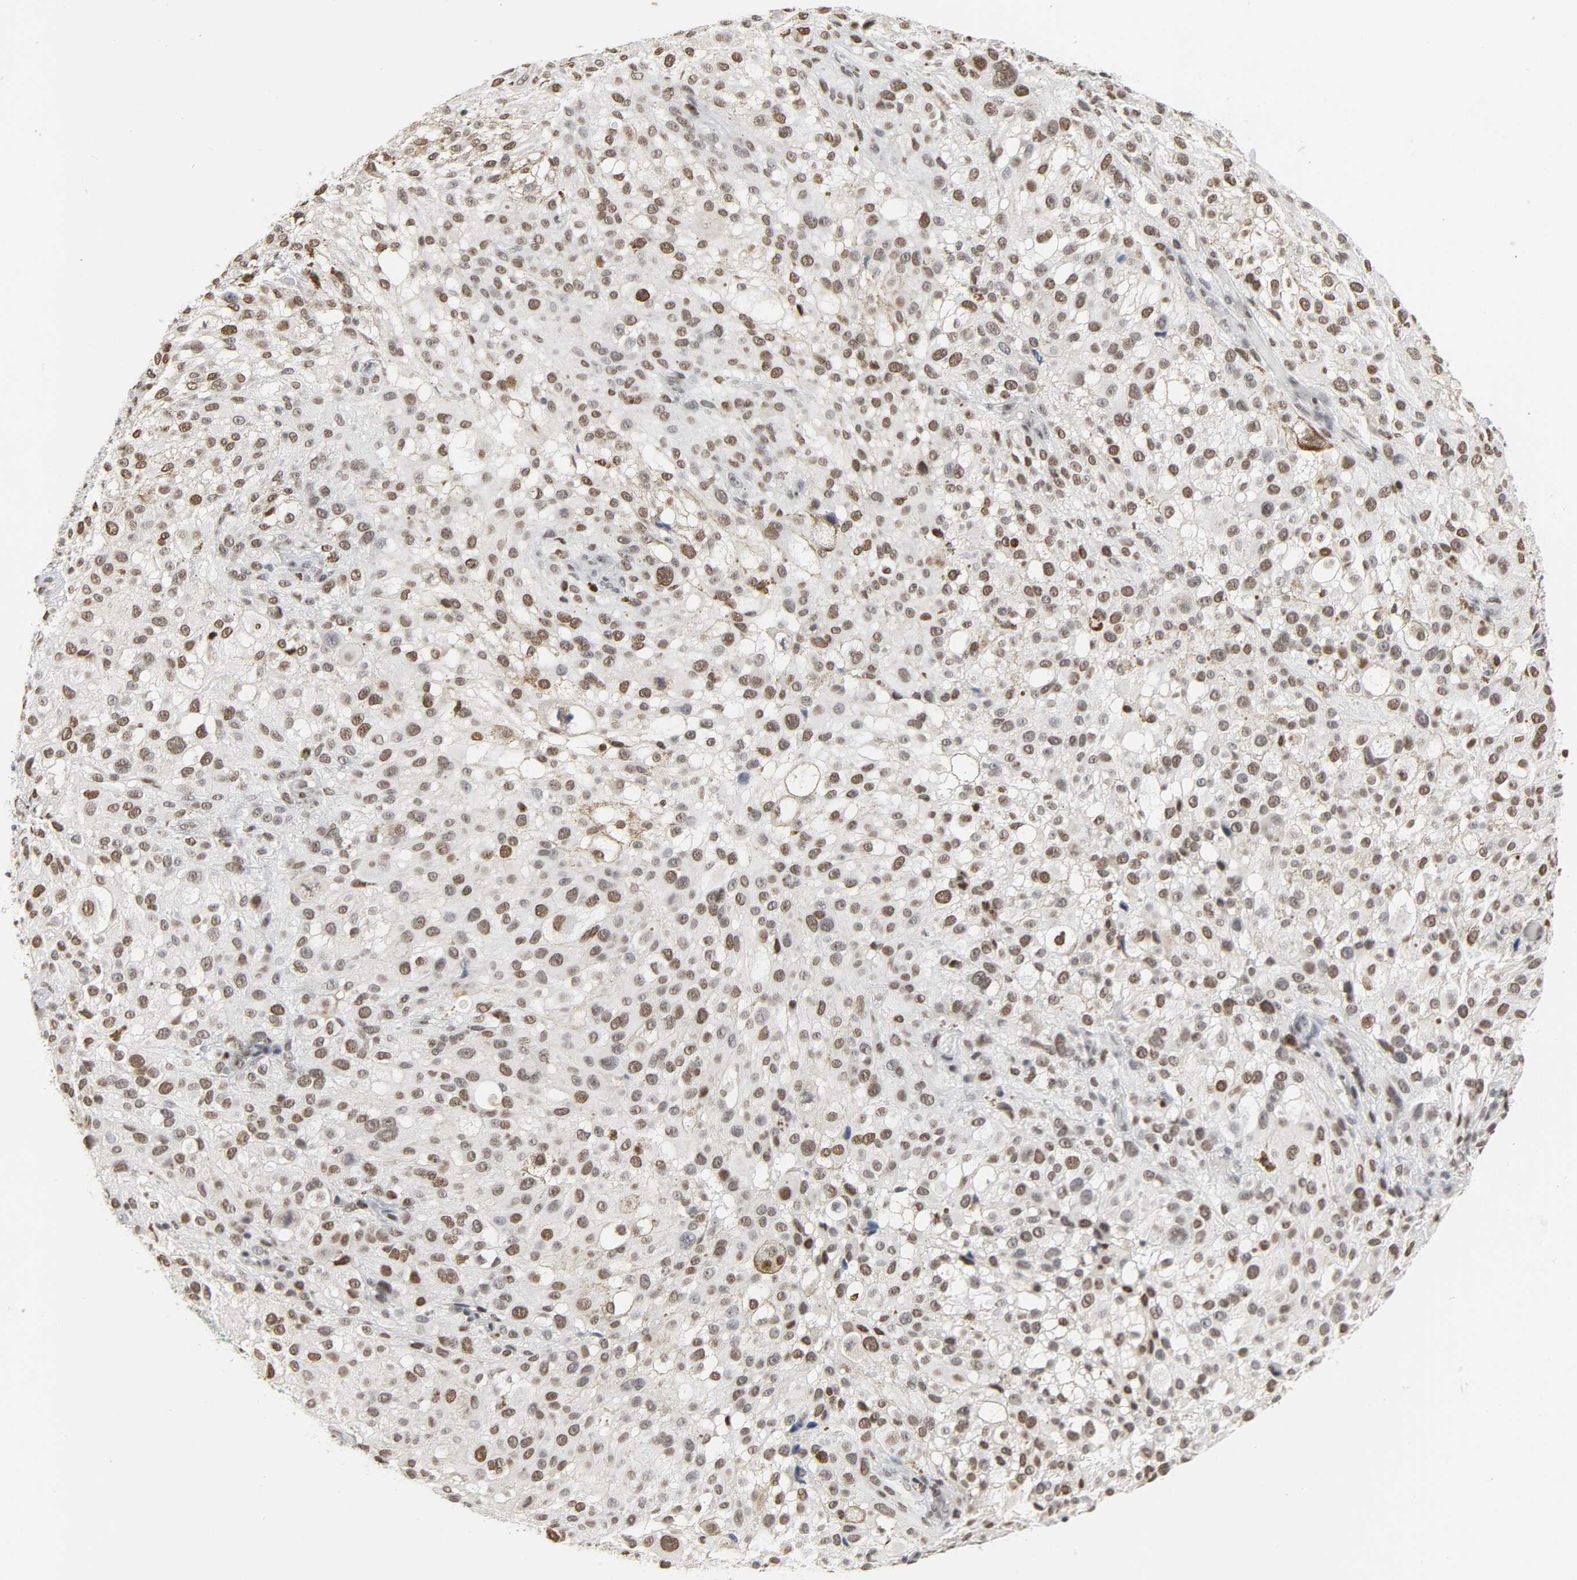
{"staining": {"intensity": "weak", "quantity": ">75%", "location": "nuclear"}, "tissue": "melanoma", "cell_type": "Tumor cells", "image_type": "cancer", "snomed": [{"axis": "morphology", "description": "Necrosis, NOS"}, {"axis": "morphology", "description": "Malignant melanoma, NOS"}, {"axis": "topography", "description": "Skin"}], "caption": "An image of human melanoma stained for a protein reveals weak nuclear brown staining in tumor cells.", "gene": "DAZAP1", "patient": {"sex": "female", "age": 87}}